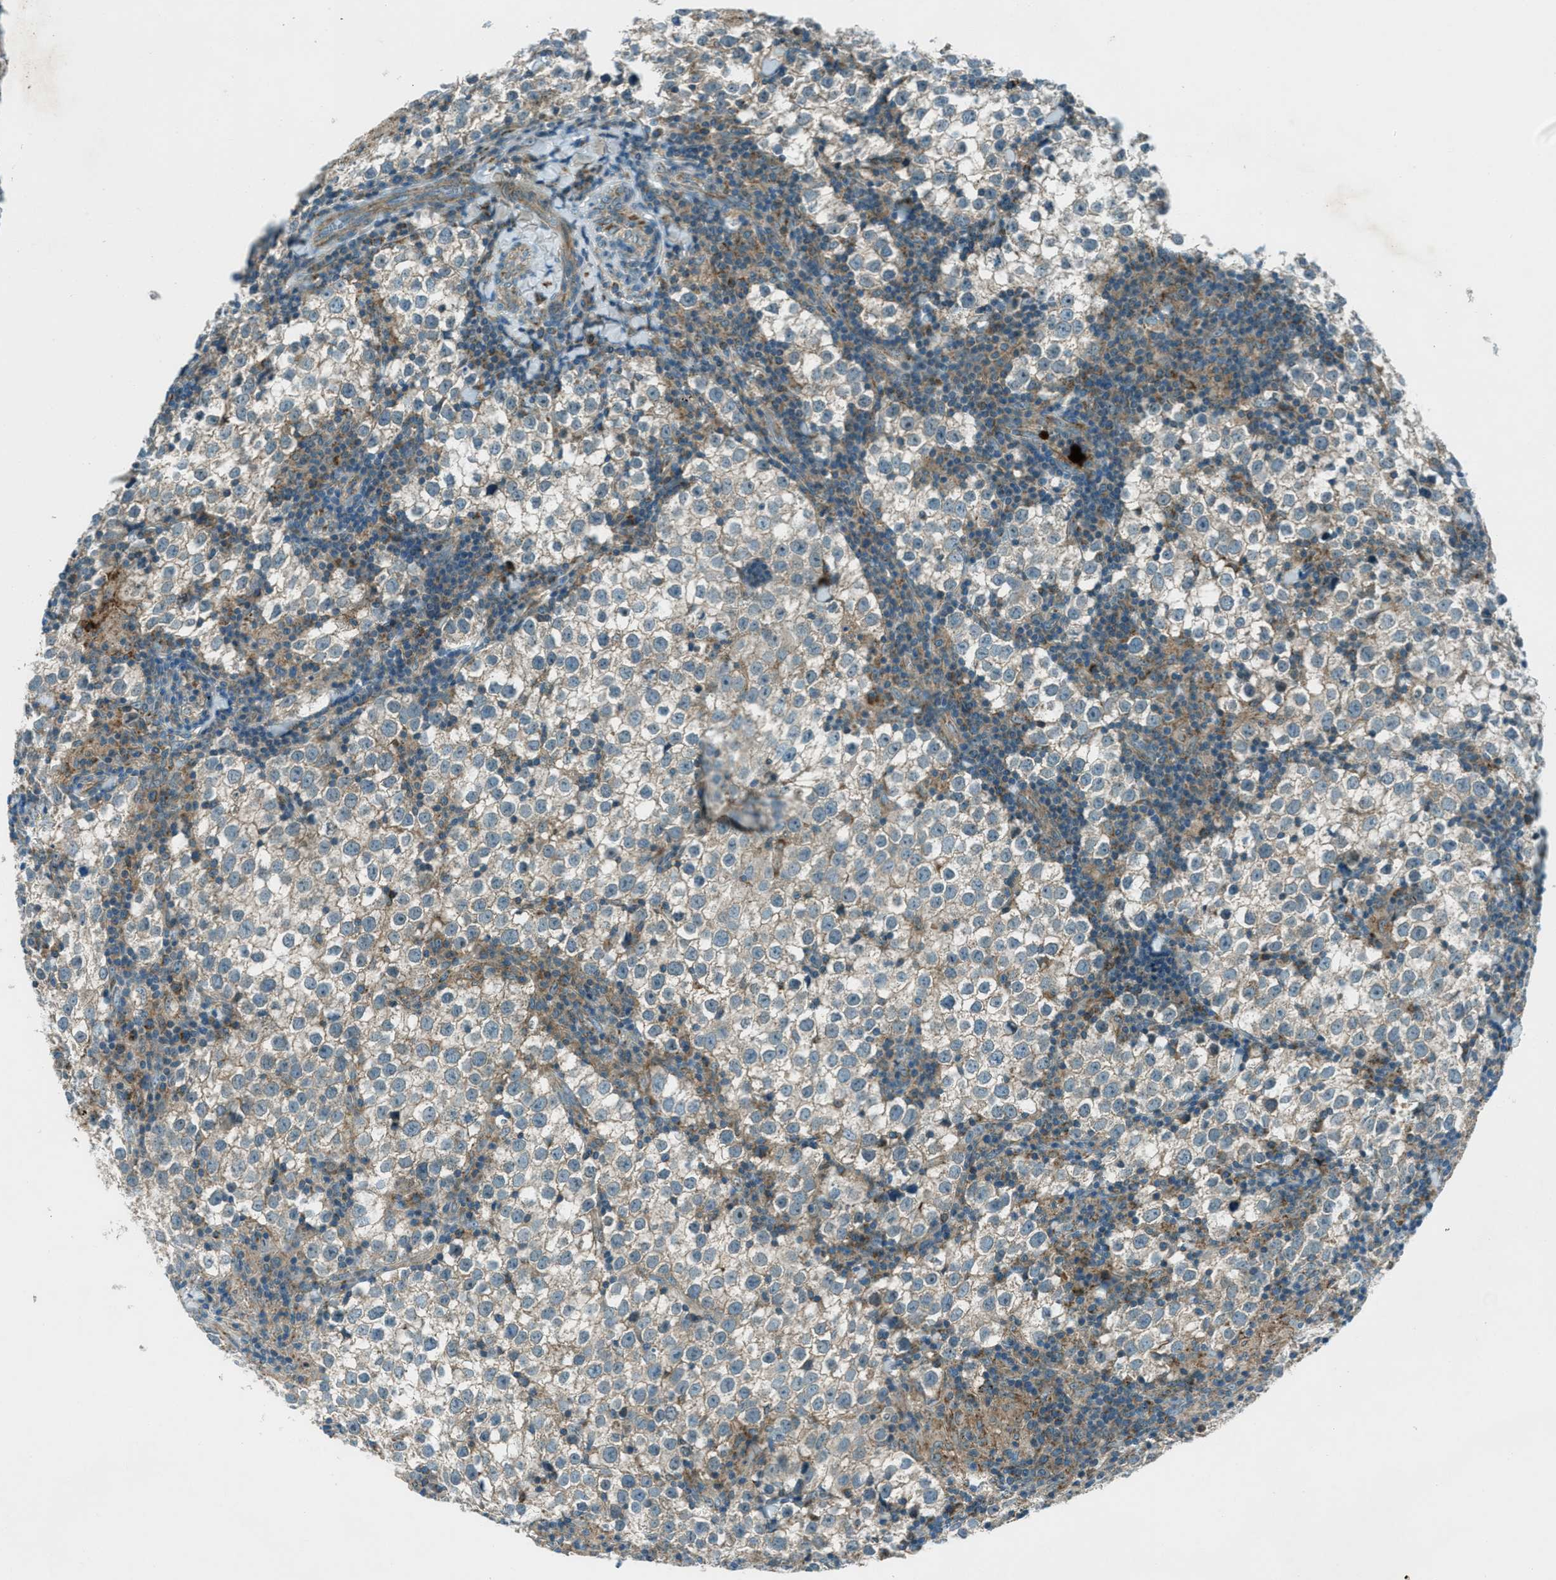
{"staining": {"intensity": "weak", "quantity": "25%-75%", "location": "cytoplasmic/membranous"}, "tissue": "testis cancer", "cell_type": "Tumor cells", "image_type": "cancer", "snomed": [{"axis": "morphology", "description": "Seminoma, NOS"}, {"axis": "morphology", "description": "Carcinoma, Embryonal, NOS"}, {"axis": "topography", "description": "Testis"}], "caption": "Protein analysis of testis embryonal carcinoma tissue exhibits weak cytoplasmic/membranous expression in about 25%-75% of tumor cells.", "gene": "FAR1", "patient": {"sex": "male", "age": 36}}